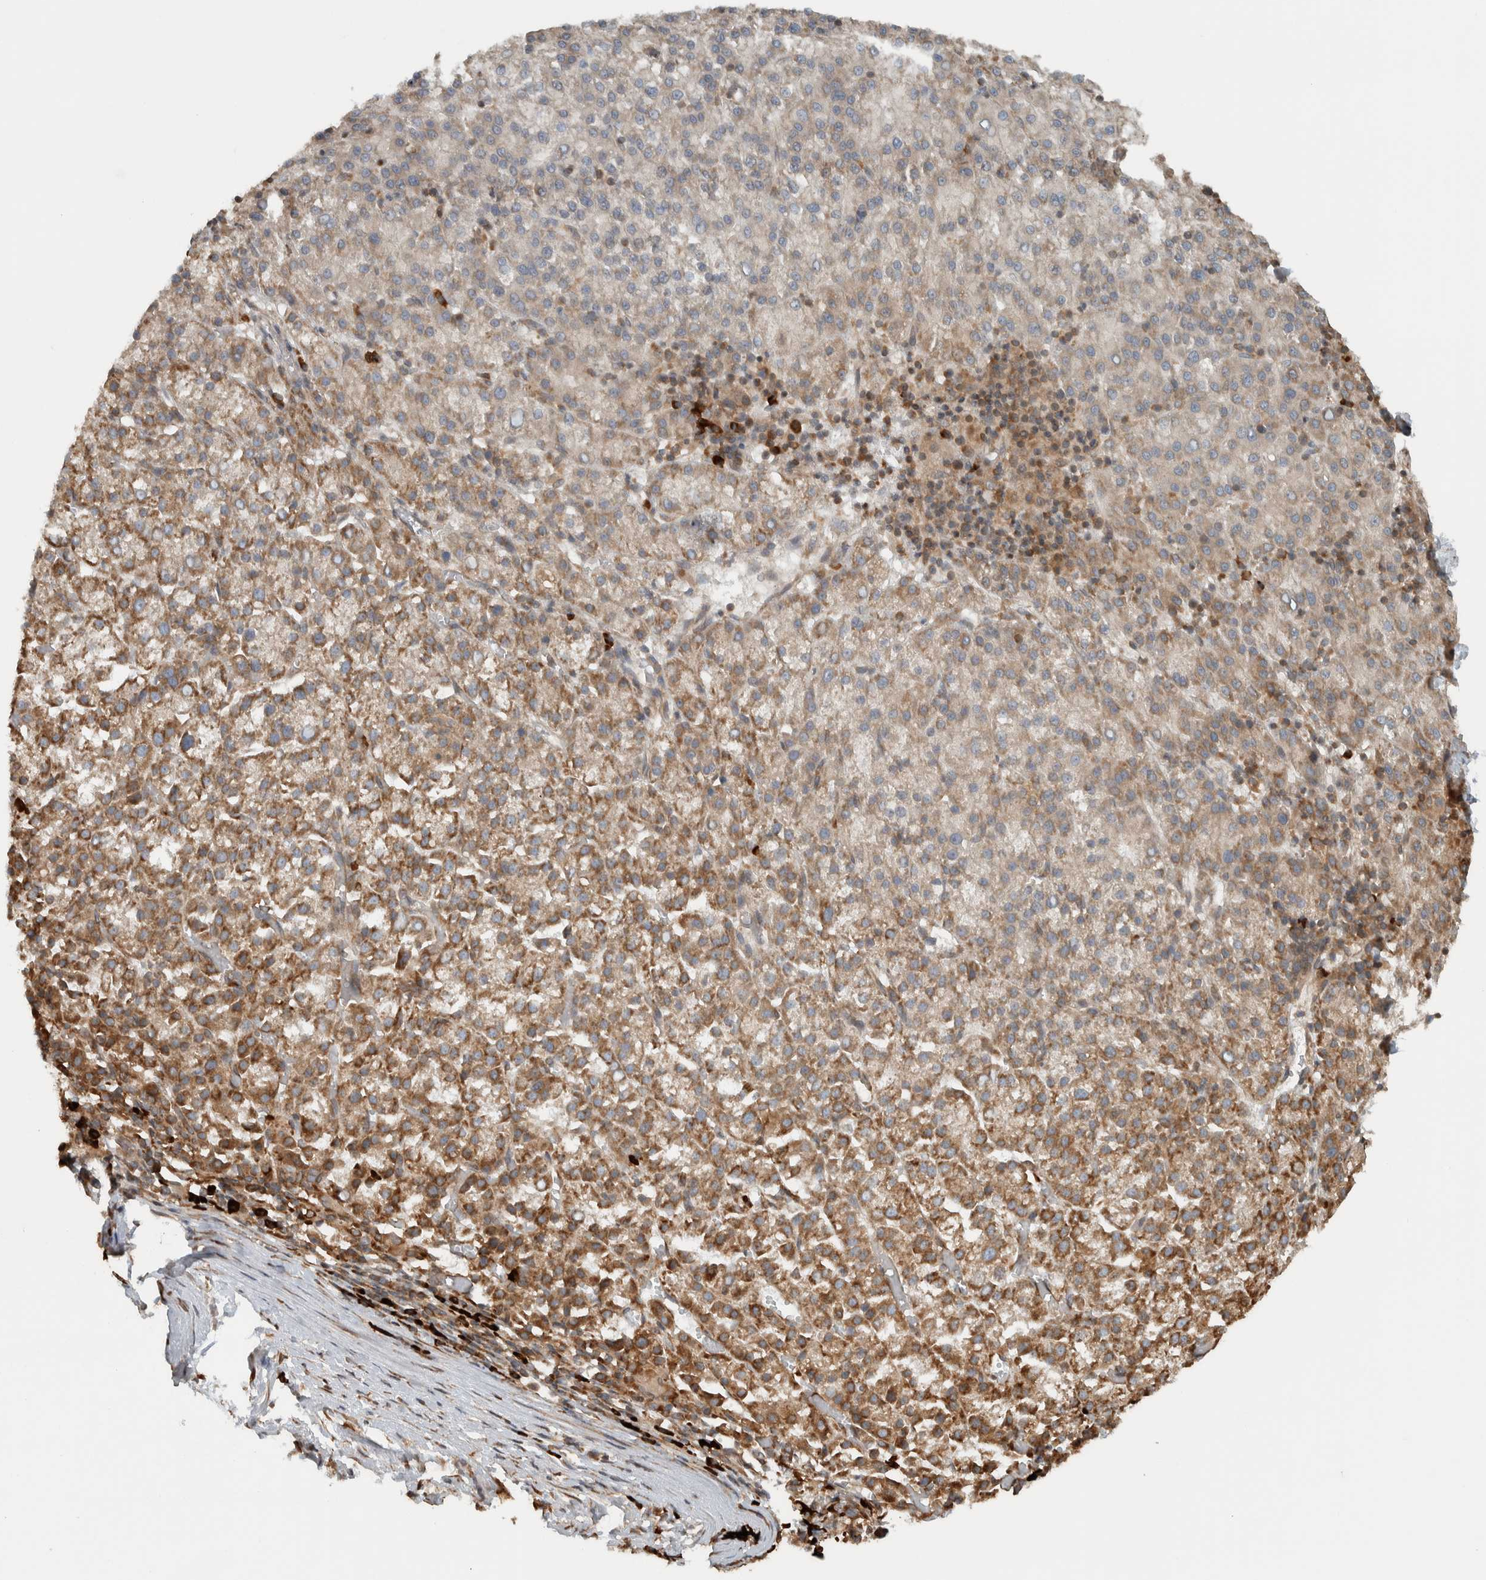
{"staining": {"intensity": "moderate", "quantity": "25%-75%", "location": "cytoplasmic/membranous"}, "tissue": "liver cancer", "cell_type": "Tumor cells", "image_type": "cancer", "snomed": [{"axis": "morphology", "description": "Carcinoma, Hepatocellular, NOS"}, {"axis": "topography", "description": "Liver"}], "caption": "The histopathology image exhibits a brown stain indicating the presence of a protein in the cytoplasmic/membranous of tumor cells in liver cancer.", "gene": "CNTROB", "patient": {"sex": "female", "age": 58}}